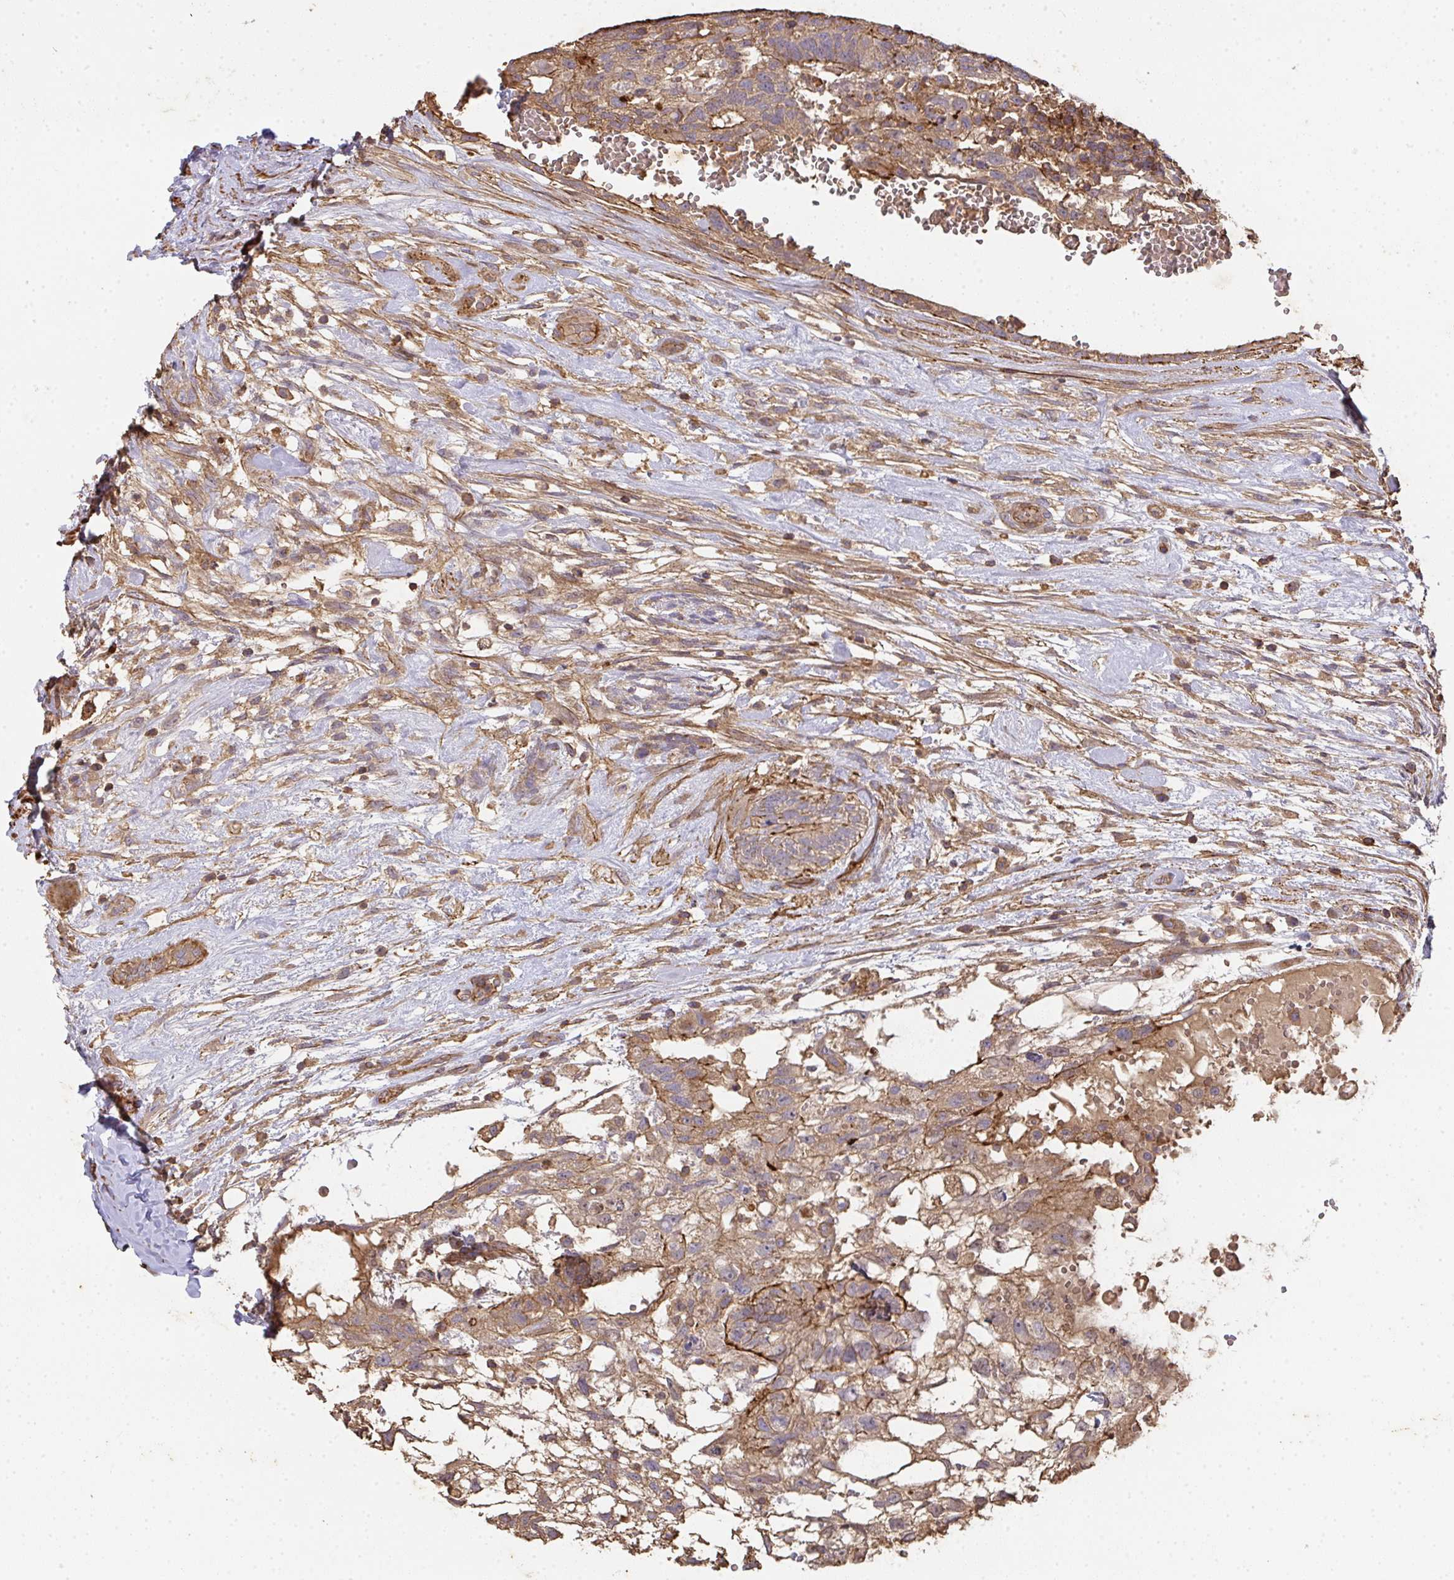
{"staining": {"intensity": "moderate", "quantity": ">75%", "location": "cytoplasmic/membranous"}, "tissue": "testis cancer", "cell_type": "Tumor cells", "image_type": "cancer", "snomed": [{"axis": "morphology", "description": "Normal tissue, NOS"}, {"axis": "morphology", "description": "Carcinoma, Embryonal, NOS"}, {"axis": "topography", "description": "Testis"}], "caption": "Testis cancer stained with IHC demonstrates moderate cytoplasmic/membranous expression in approximately >75% of tumor cells.", "gene": "TNMD", "patient": {"sex": "male", "age": 32}}